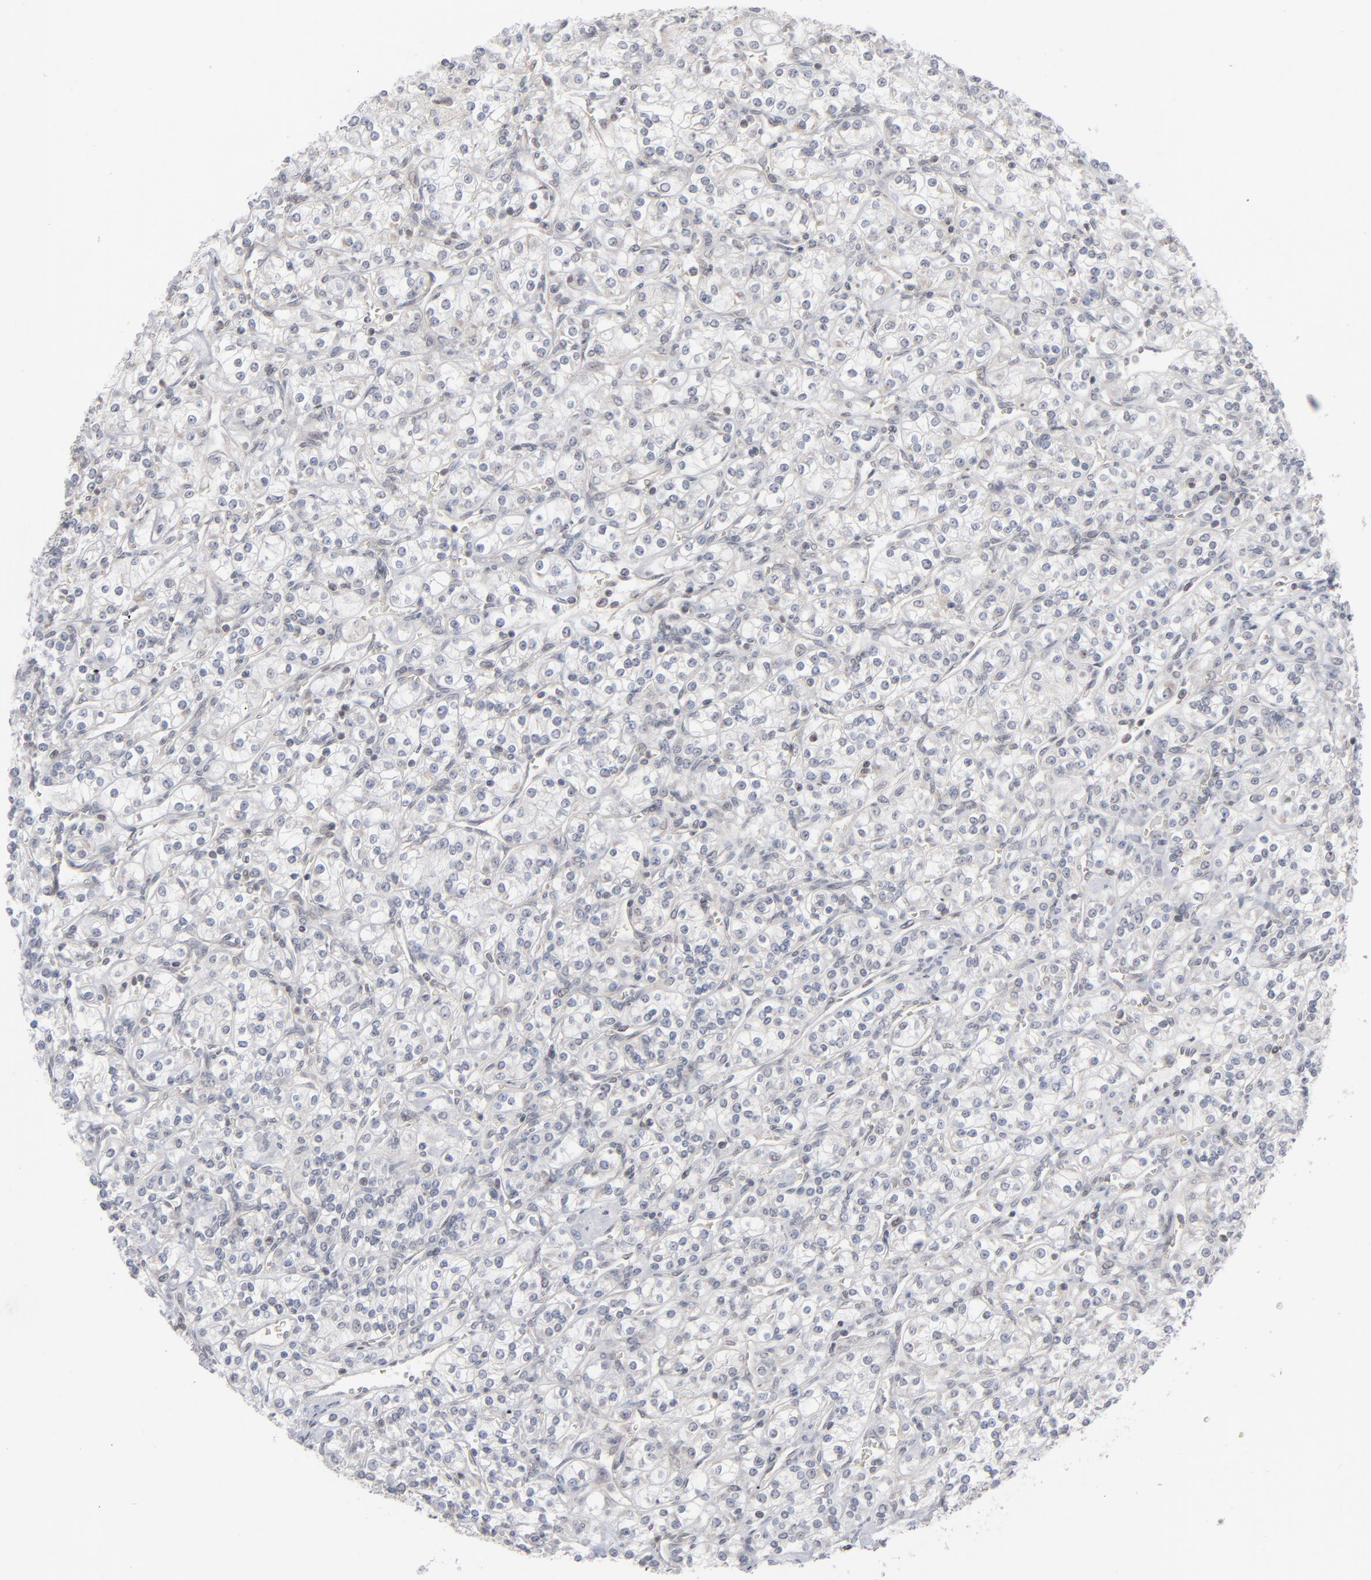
{"staining": {"intensity": "negative", "quantity": "none", "location": "none"}, "tissue": "renal cancer", "cell_type": "Tumor cells", "image_type": "cancer", "snomed": [{"axis": "morphology", "description": "Adenocarcinoma, NOS"}, {"axis": "topography", "description": "Kidney"}], "caption": "A histopathology image of human renal cancer is negative for staining in tumor cells.", "gene": "POF1B", "patient": {"sex": "male", "age": 77}}